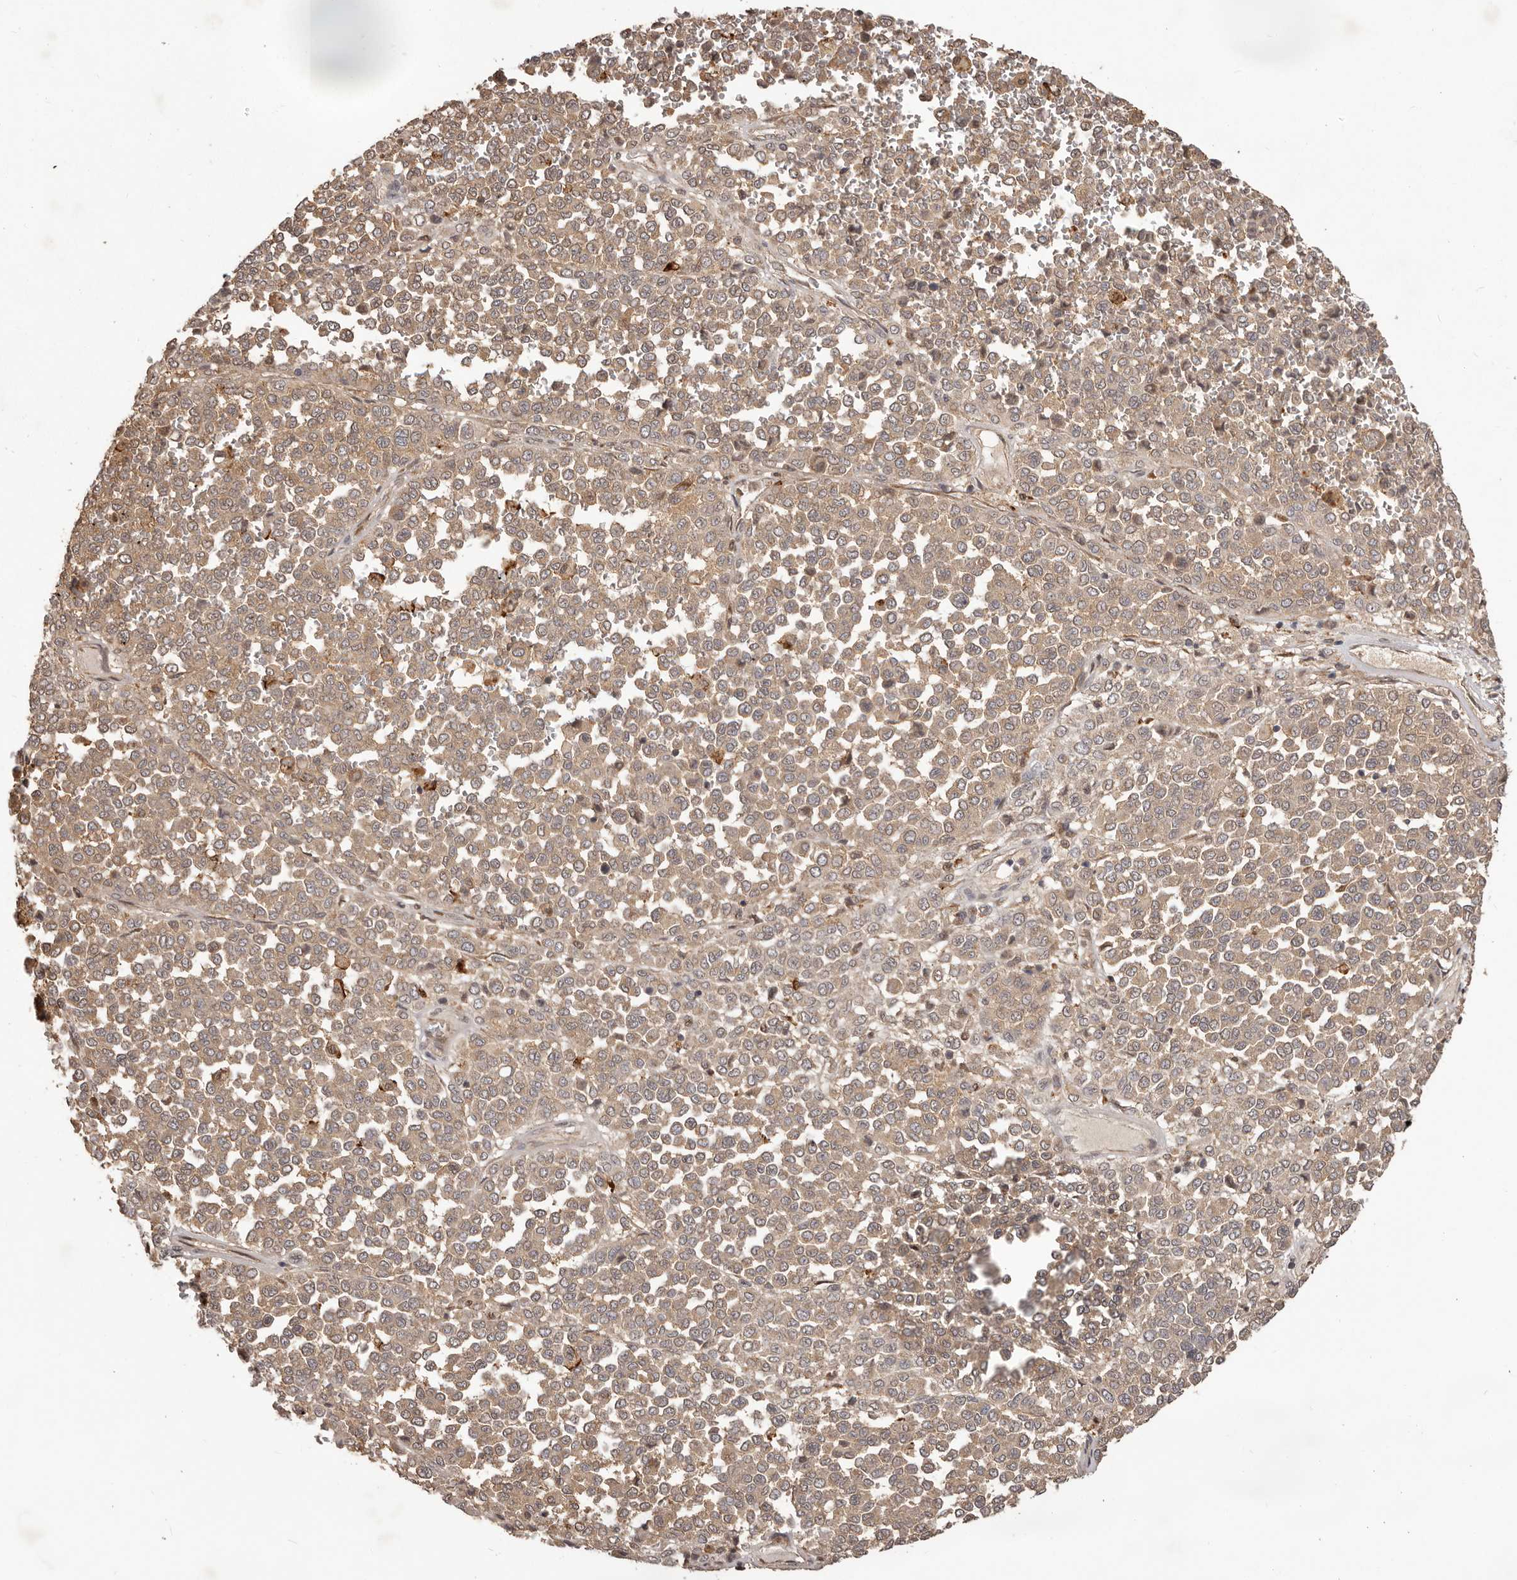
{"staining": {"intensity": "weak", "quantity": ">75%", "location": "cytoplasmic/membranous"}, "tissue": "melanoma", "cell_type": "Tumor cells", "image_type": "cancer", "snomed": [{"axis": "morphology", "description": "Malignant melanoma, Metastatic site"}, {"axis": "topography", "description": "Pancreas"}], "caption": "Melanoma was stained to show a protein in brown. There is low levels of weak cytoplasmic/membranous expression in about >75% of tumor cells.", "gene": "MTO1", "patient": {"sex": "female", "age": 30}}